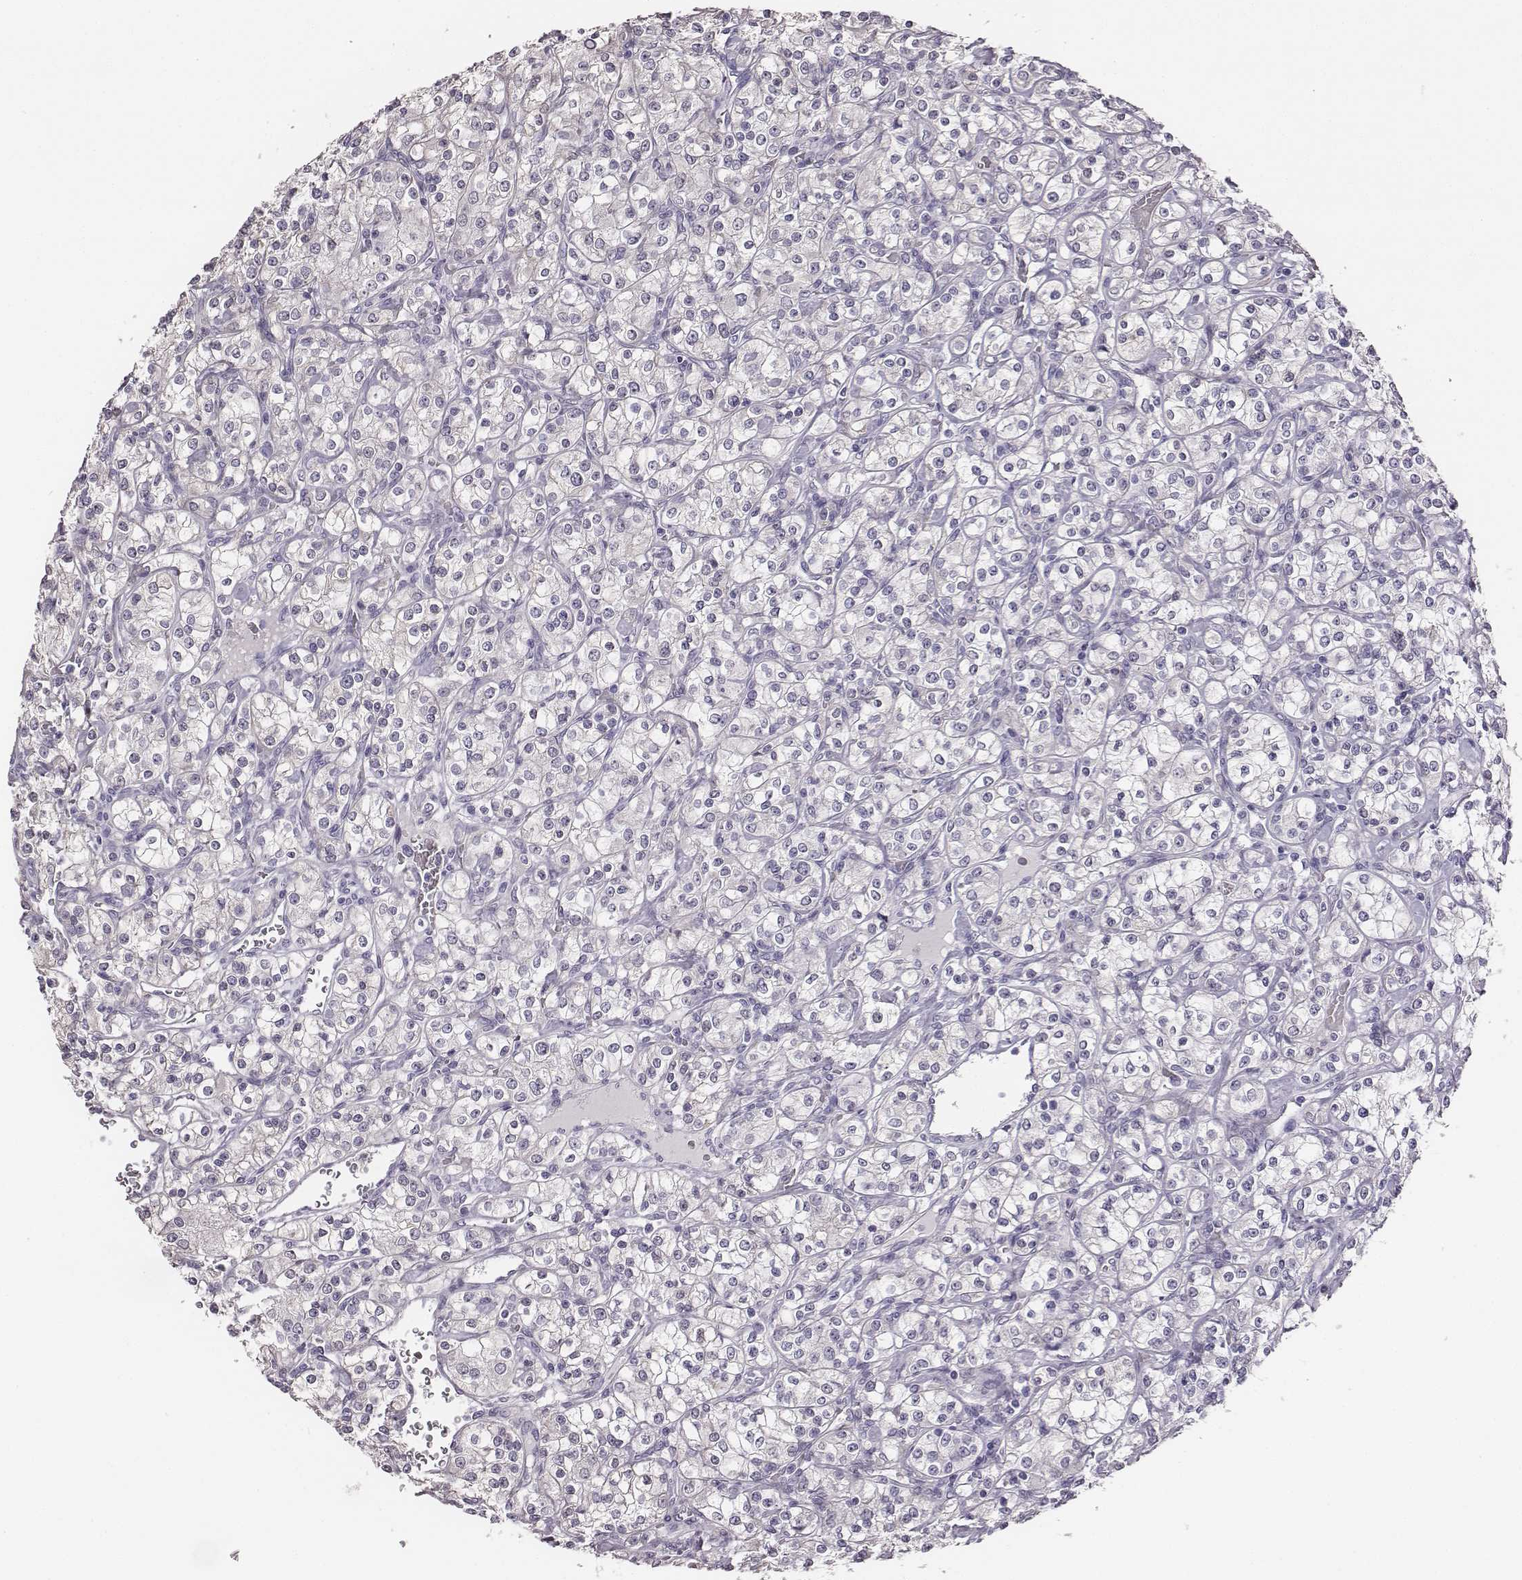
{"staining": {"intensity": "negative", "quantity": "none", "location": "none"}, "tissue": "renal cancer", "cell_type": "Tumor cells", "image_type": "cancer", "snomed": [{"axis": "morphology", "description": "Adenocarcinoma, NOS"}, {"axis": "topography", "description": "Kidney"}], "caption": "The image demonstrates no staining of tumor cells in adenocarcinoma (renal).", "gene": "GUCA1A", "patient": {"sex": "male", "age": 77}}